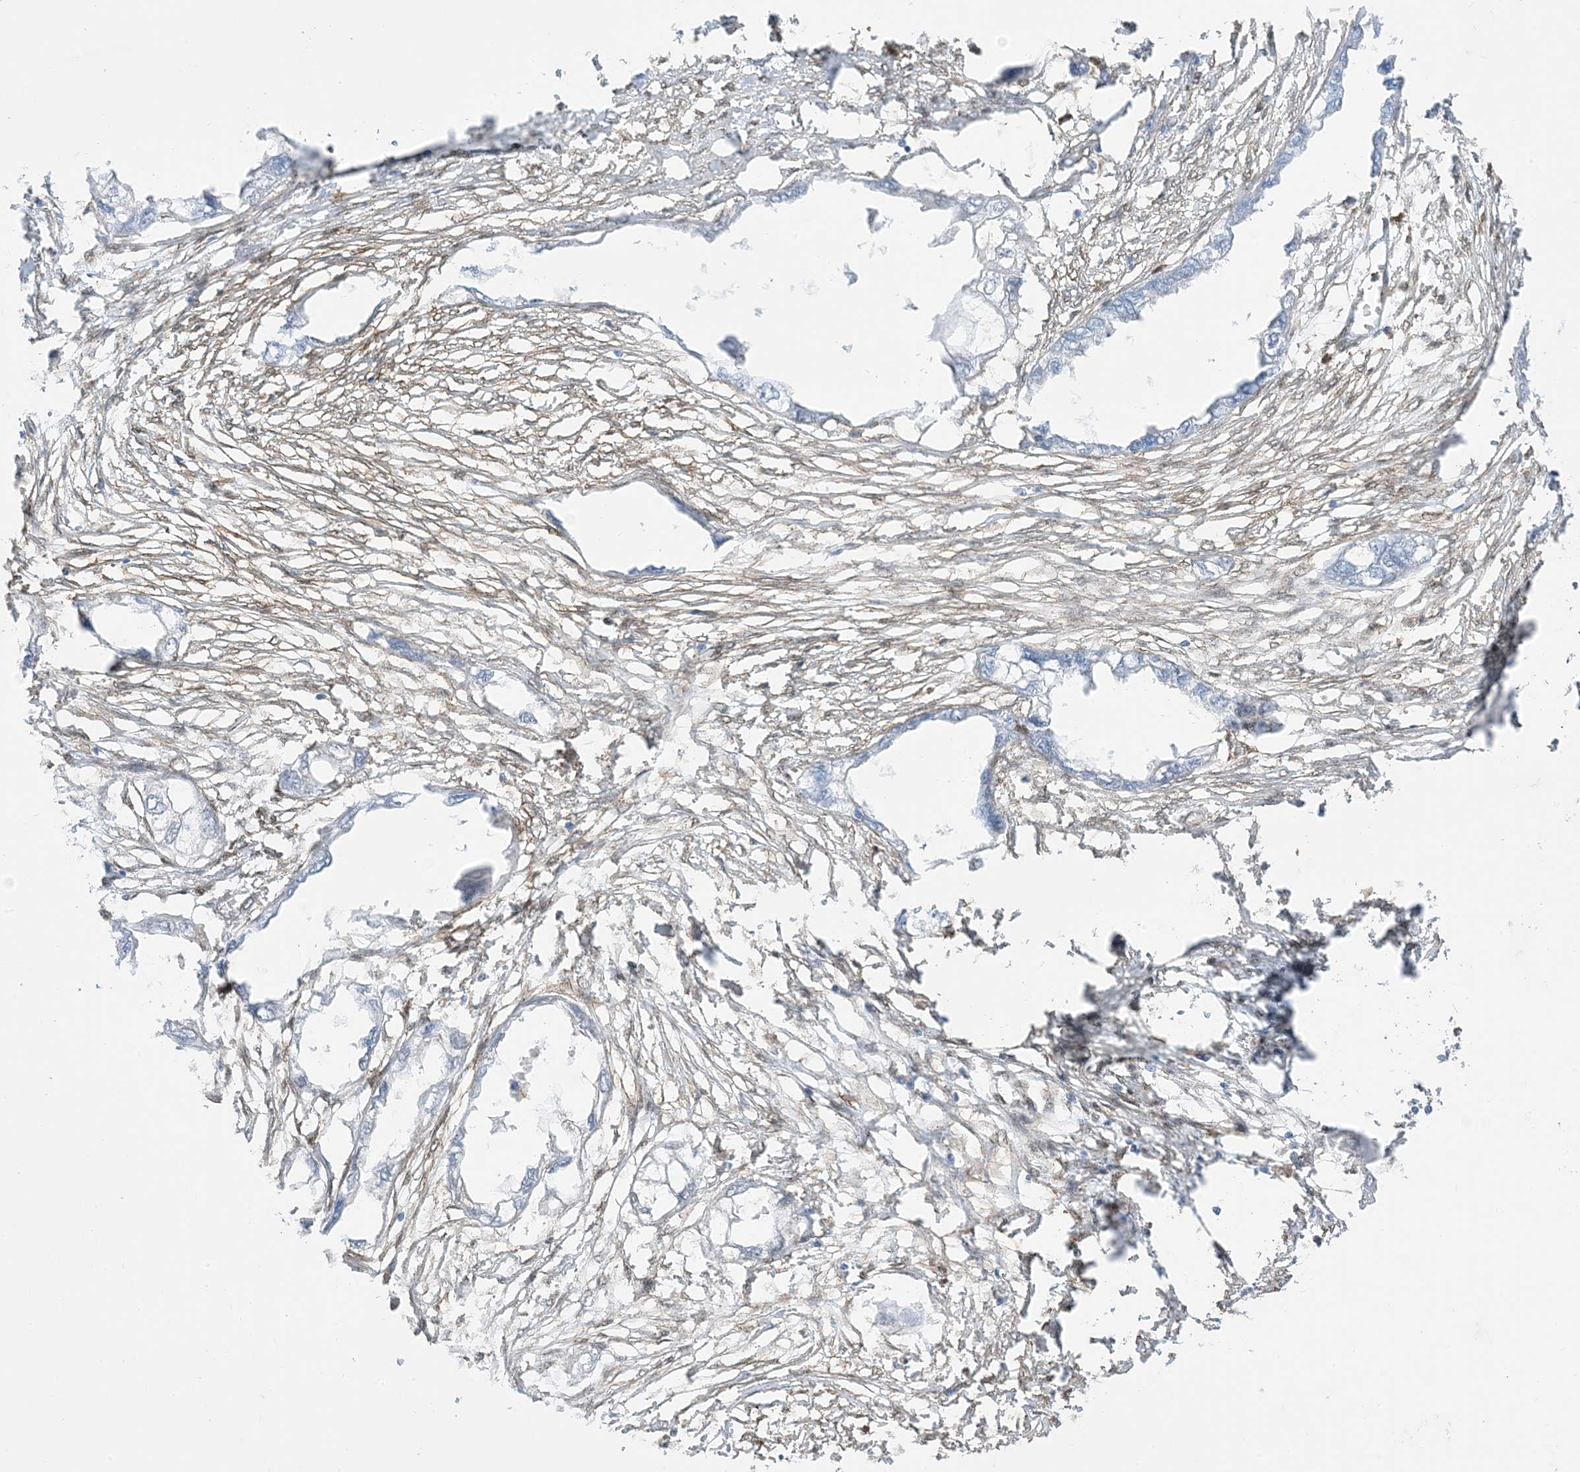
{"staining": {"intensity": "negative", "quantity": "none", "location": "none"}, "tissue": "endometrial cancer", "cell_type": "Tumor cells", "image_type": "cancer", "snomed": [{"axis": "morphology", "description": "Adenocarcinoma, NOS"}, {"axis": "morphology", "description": "Adenocarcinoma, metastatic, NOS"}, {"axis": "topography", "description": "Adipose tissue"}, {"axis": "topography", "description": "Endometrium"}], "caption": "Immunohistochemical staining of endometrial cancer (metastatic adenocarcinoma) displays no significant staining in tumor cells.", "gene": "GSN", "patient": {"sex": "female", "age": 67}}